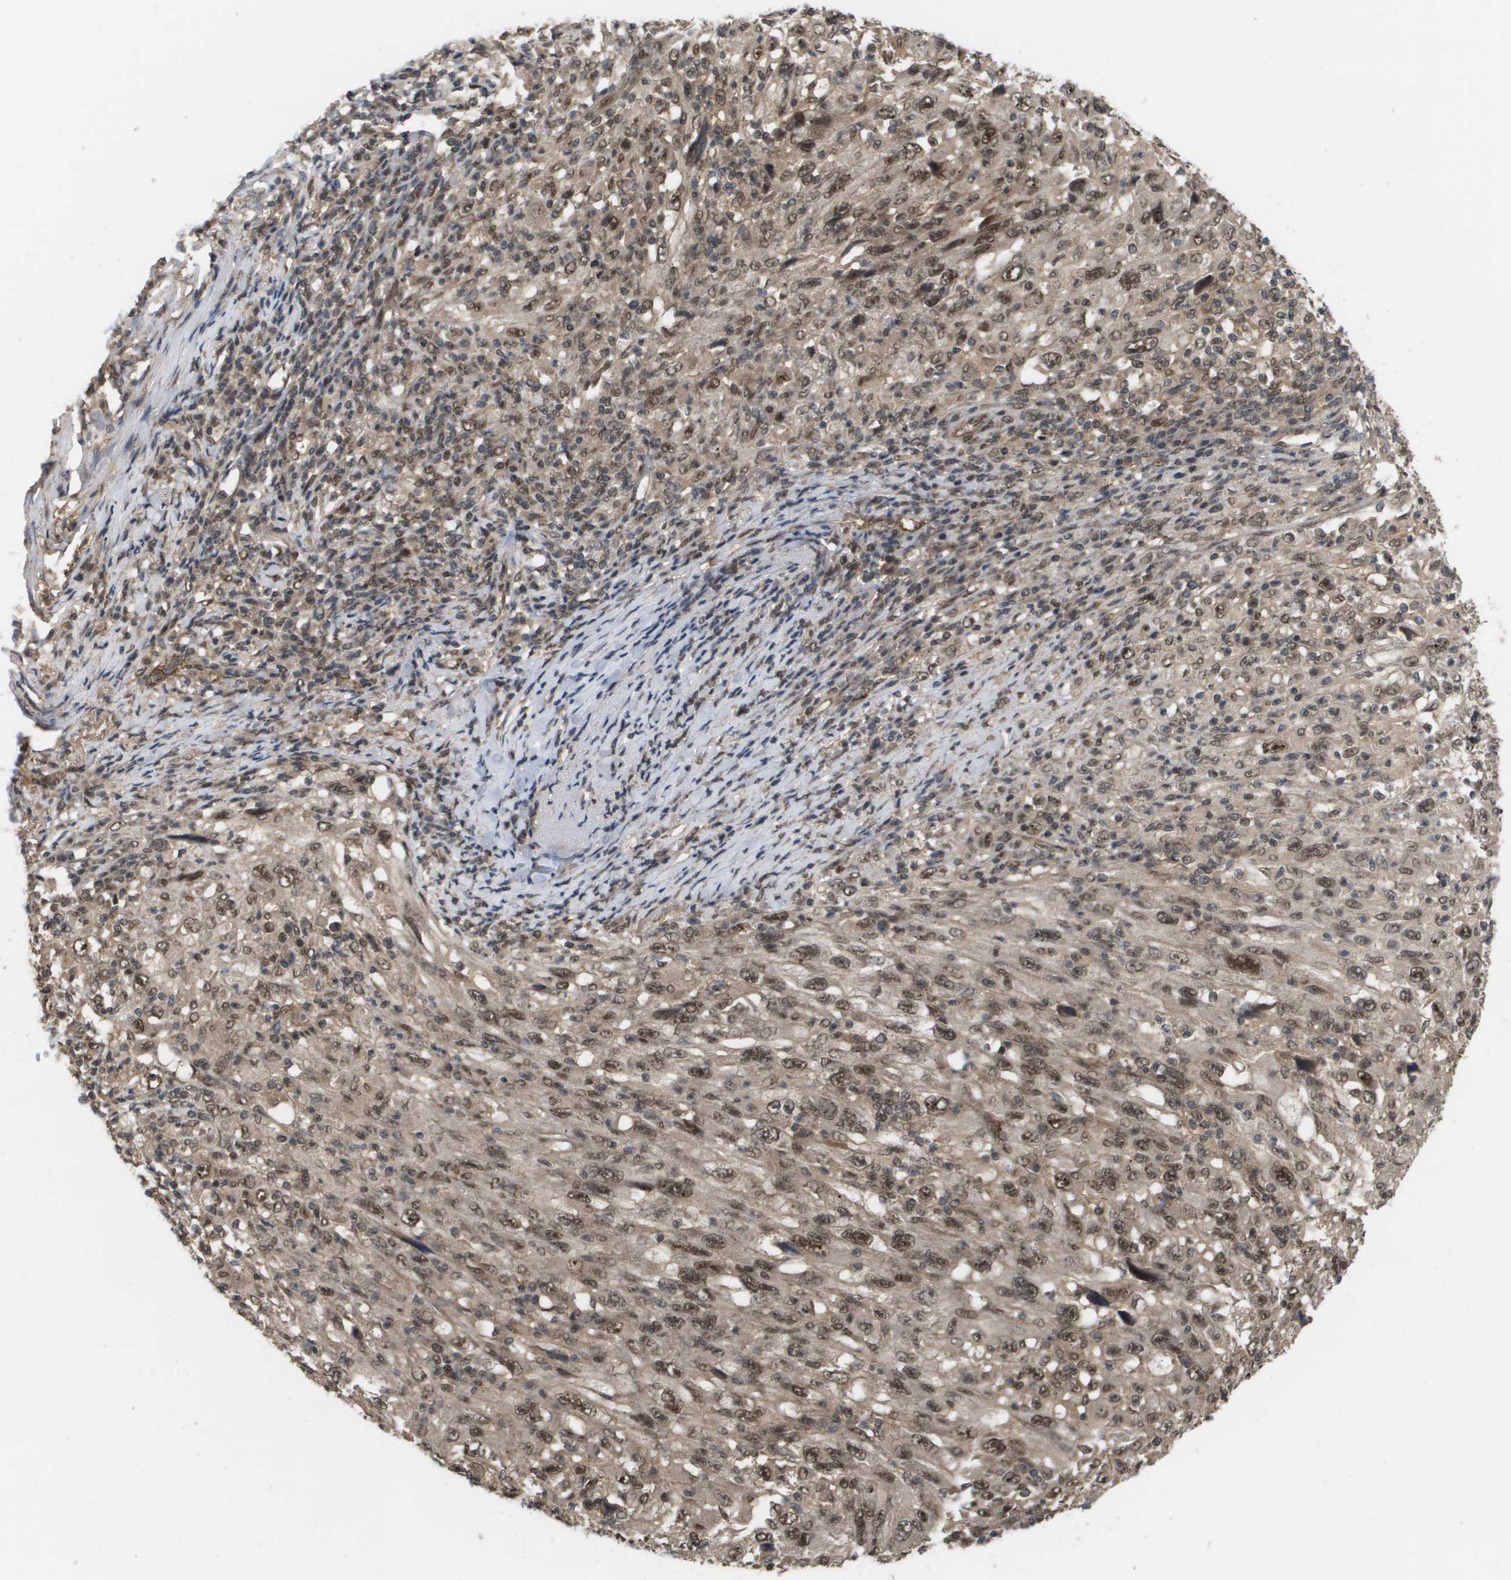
{"staining": {"intensity": "moderate", "quantity": ">75%", "location": "cytoplasmic/membranous,nuclear"}, "tissue": "melanoma", "cell_type": "Tumor cells", "image_type": "cancer", "snomed": [{"axis": "morphology", "description": "Malignant melanoma, Metastatic site"}, {"axis": "topography", "description": "Skin"}], "caption": "About >75% of tumor cells in malignant melanoma (metastatic site) exhibit moderate cytoplasmic/membranous and nuclear protein expression as visualized by brown immunohistochemical staining.", "gene": "AMBRA1", "patient": {"sex": "female", "age": 56}}